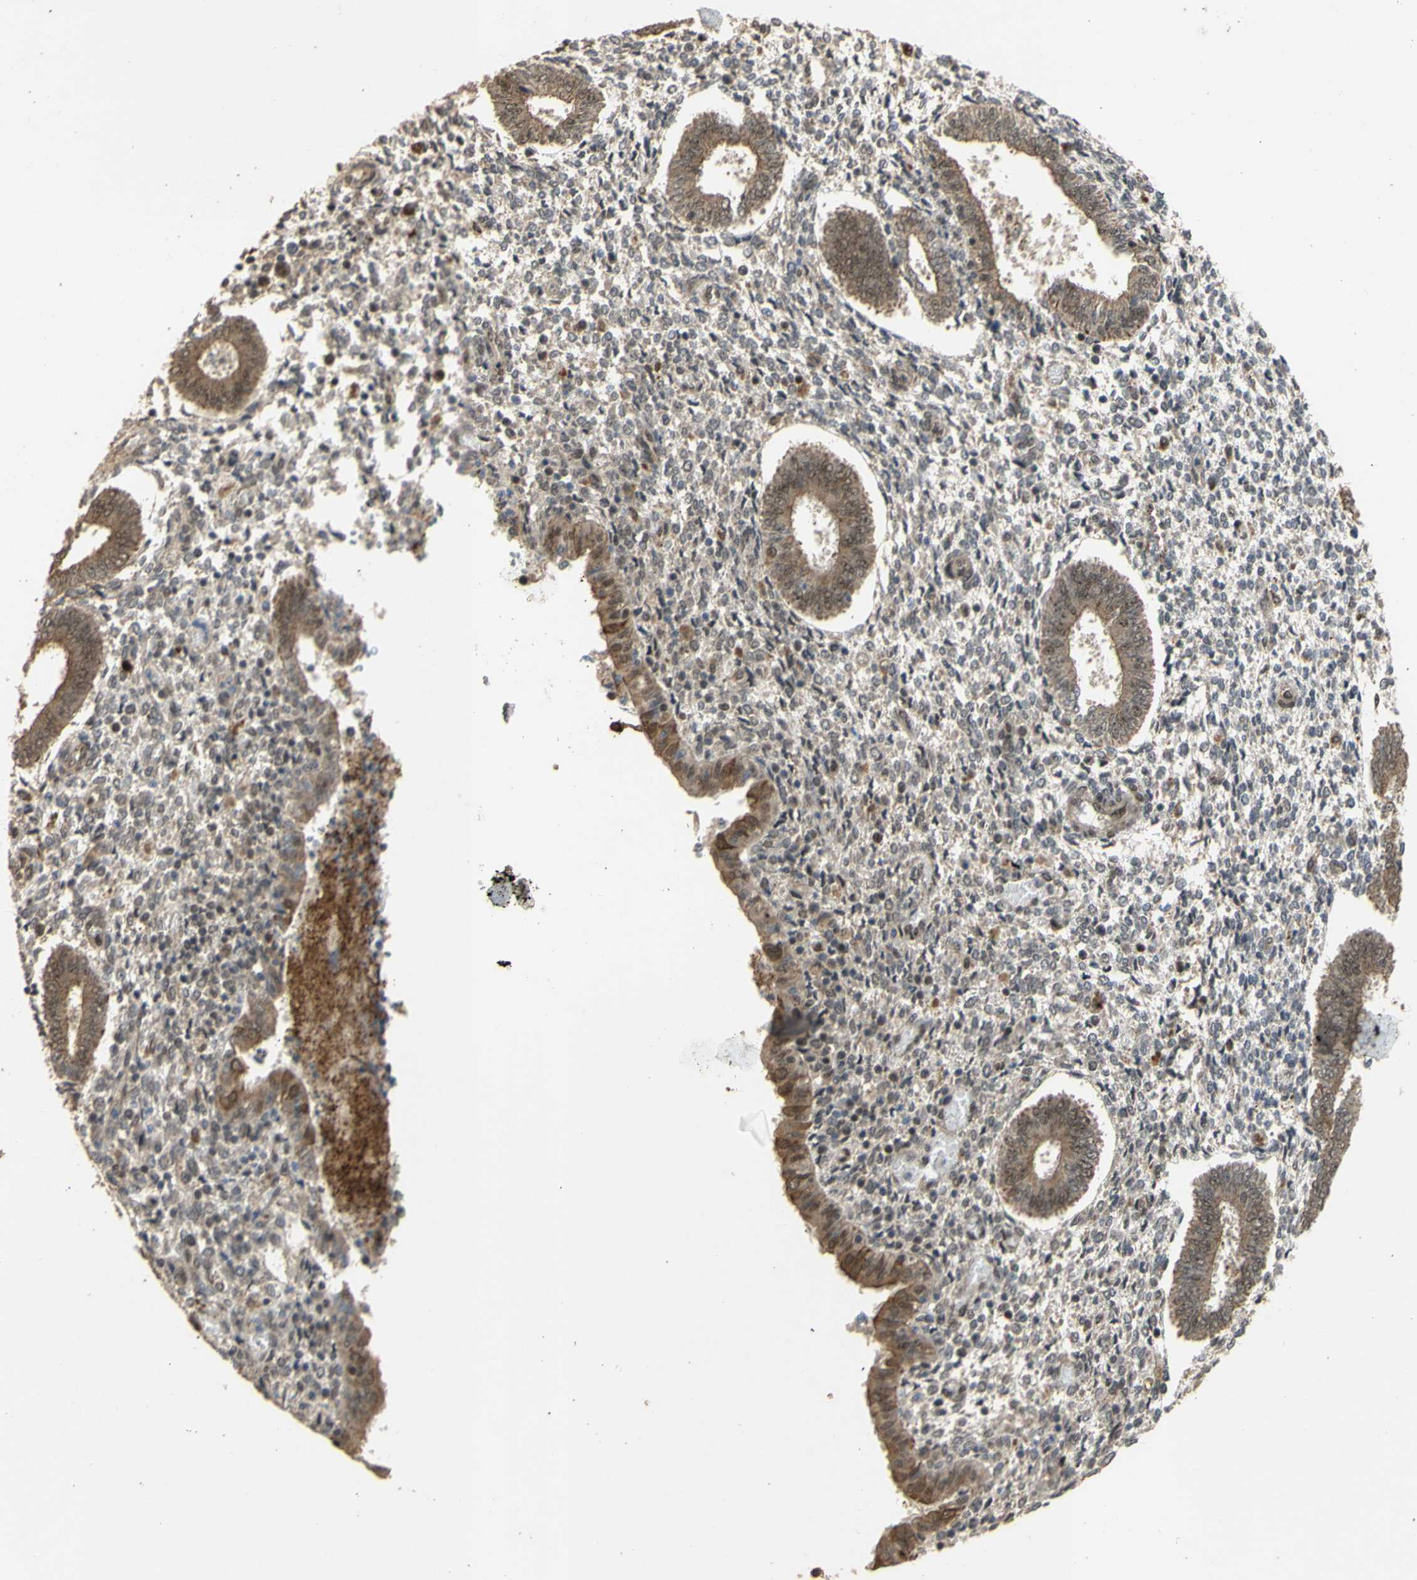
{"staining": {"intensity": "negative", "quantity": "none", "location": "none"}, "tissue": "endometrium", "cell_type": "Cells in endometrial stroma", "image_type": "normal", "snomed": [{"axis": "morphology", "description": "Normal tissue, NOS"}, {"axis": "topography", "description": "Endometrium"}], "caption": "Immunohistochemistry (IHC) photomicrograph of normal endometrium: human endometrium stained with DAB reveals no significant protein expression in cells in endometrial stroma. (DAB immunohistochemistry (IHC) with hematoxylin counter stain).", "gene": "GTF2E2", "patient": {"sex": "female", "age": 35}}